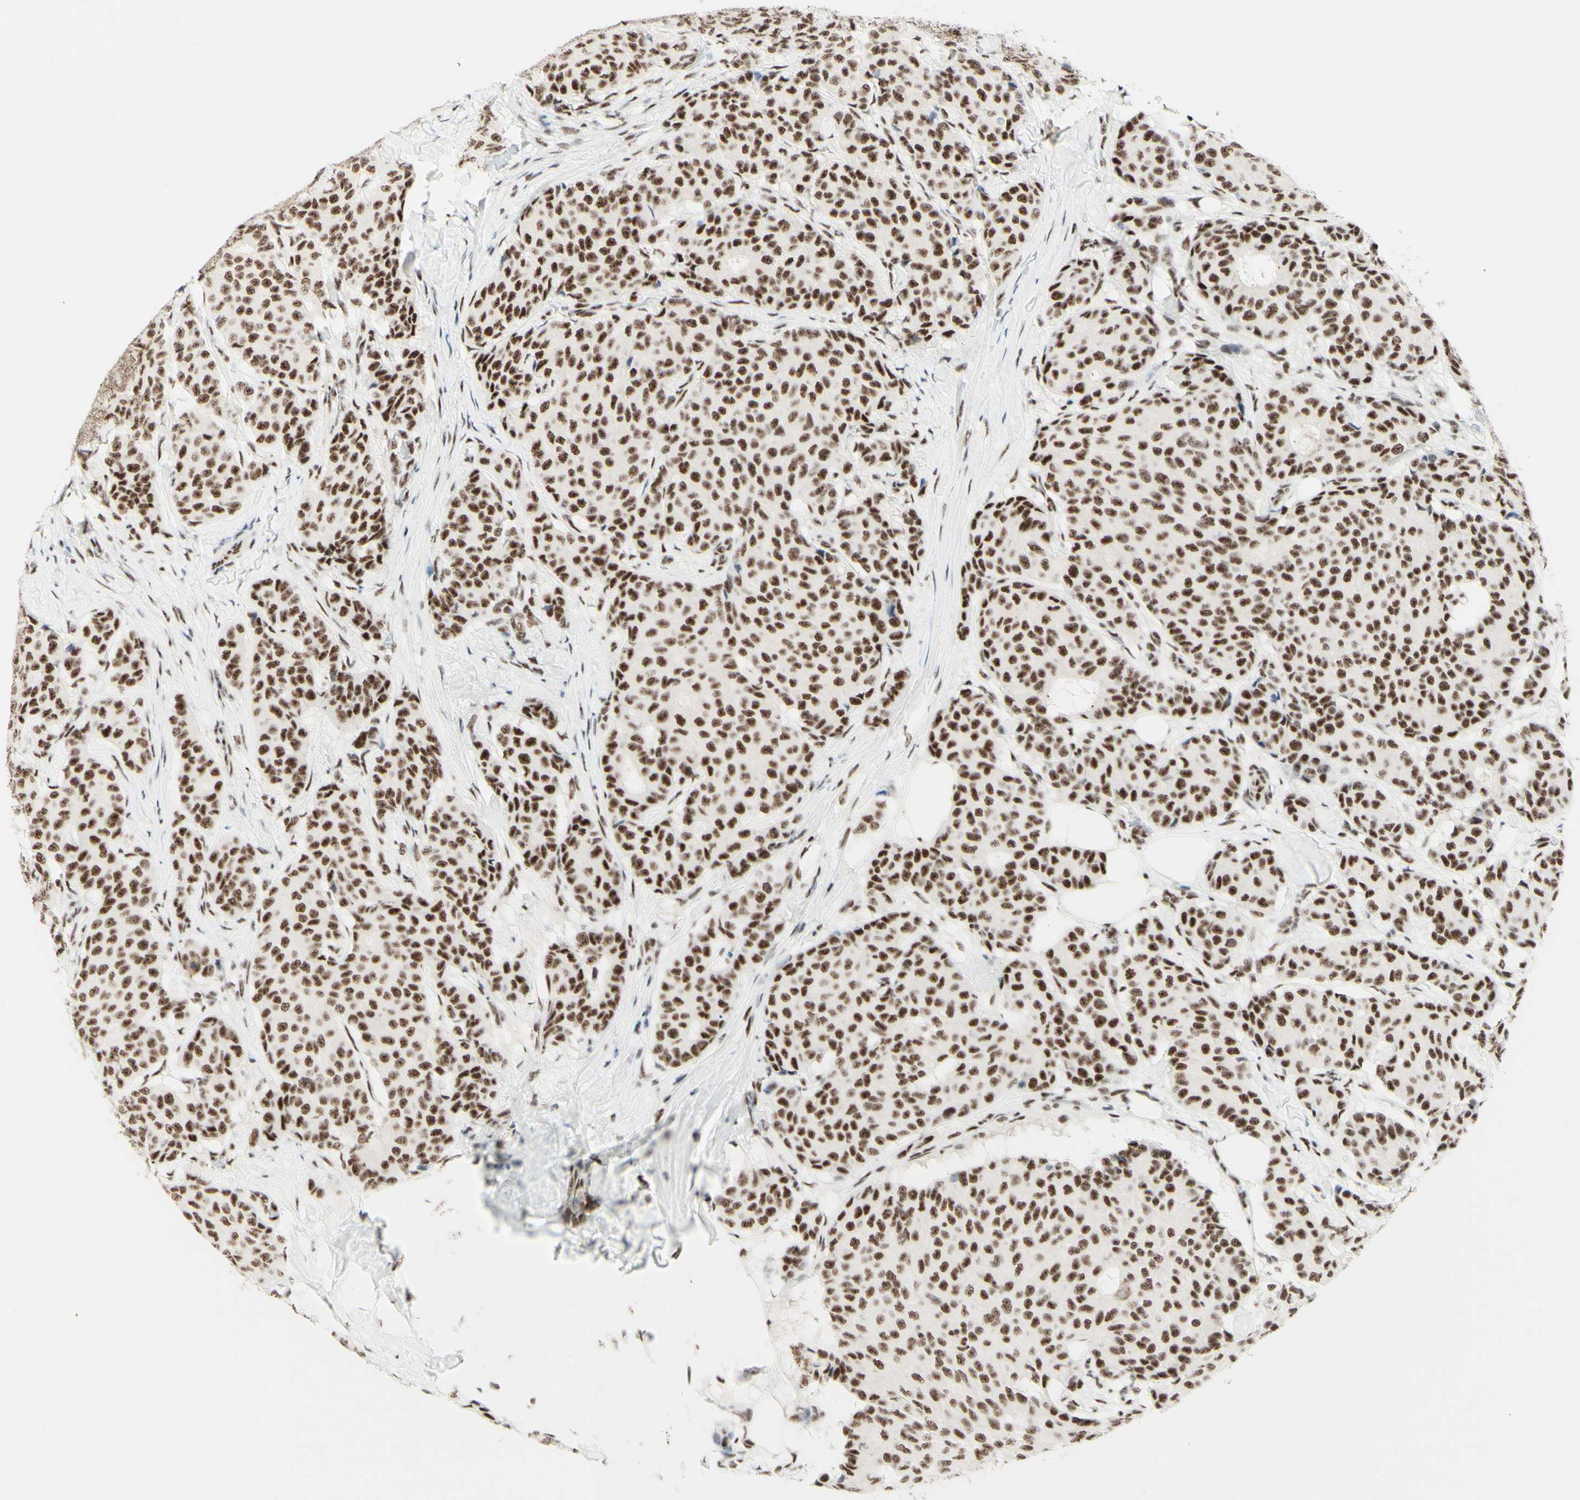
{"staining": {"intensity": "moderate", "quantity": "25%-75%", "location": "nuclear"}, "tissue": "breast cancer", "cell_type": "Tumor cells", "image_type": "cancer", "snomed": [{"axis": "morphology", "description": "Duct carcinoma"}, {"axis": "topography", "description": "Breast"}], "caption": "Immunohistochemistry staining of breast infiltrating ductal carcinoma, which displays medium levels of moderate nuclear positivity in about 25%-75% of tumor cells indicating moderate nuclear protein expression. The staining was performed using DAB (3,3'-diaminobenzidine) (brown) for protein detection and nuclei were counterstained in hematoxylin (blue).", "gene": "WTAP", "patient": {"sex": "female", "age": 75}}